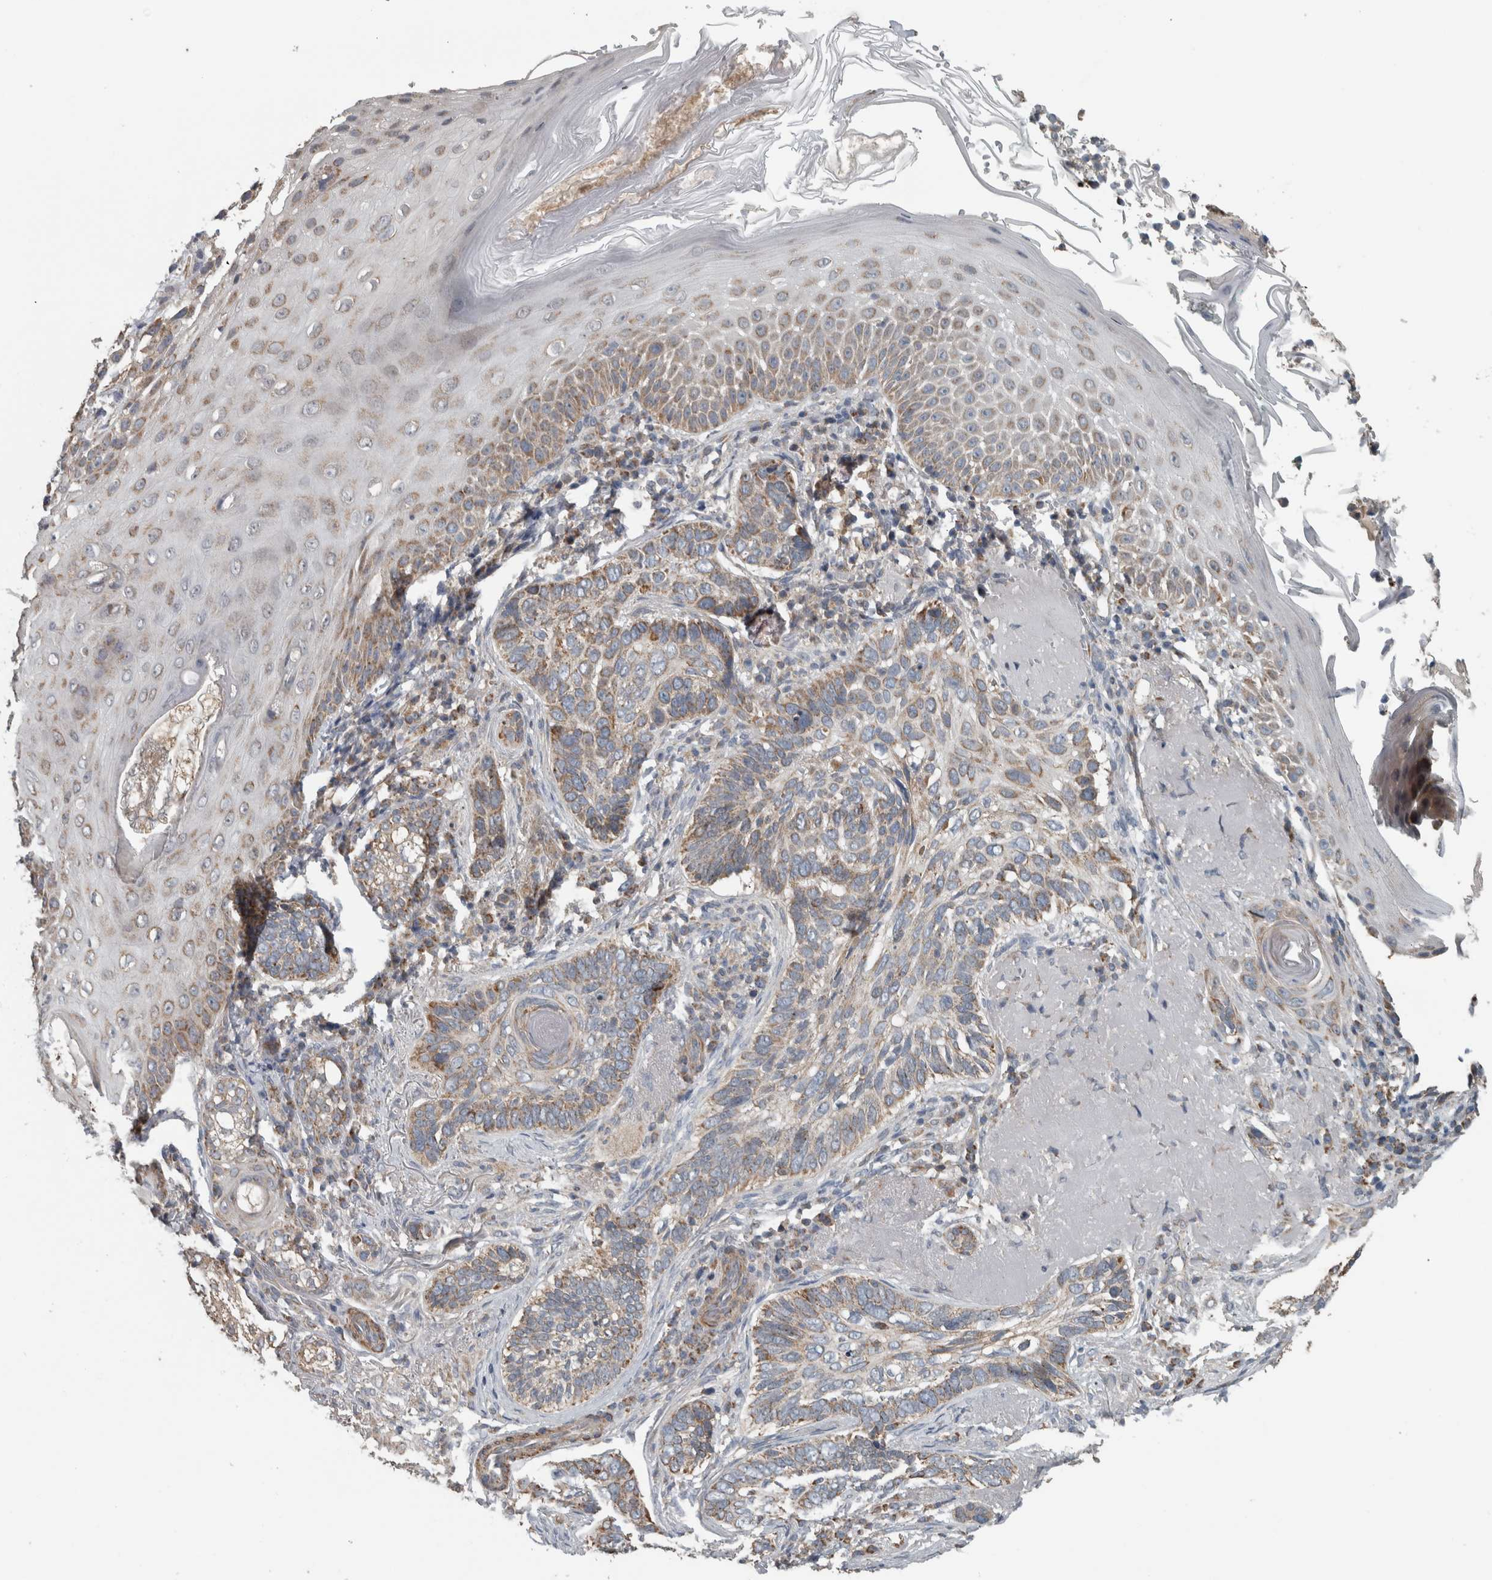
{"staining": {"intensity": "moderate", "quantity": "25%-75%", "location": "cytoplasmic/membranous"}, "tissue": "skin cancer", "cell_type": "Tumor cells", "image_type": "cancer", "snomed": [{"axis": "morphology", "description": "Basal cell carcinoma"}, {"axis": "topography", "description": "Skin"}], "caption": "This micrograph exhibits immunohistochemistry staining of basal cell carcinoma (skin), with medium moderate cytoplasmic/membranous positivity in approximately 25%-75% of tumor cells.", "gene": "ARMC1", "patient": {"sex": "female", "age": 89}}